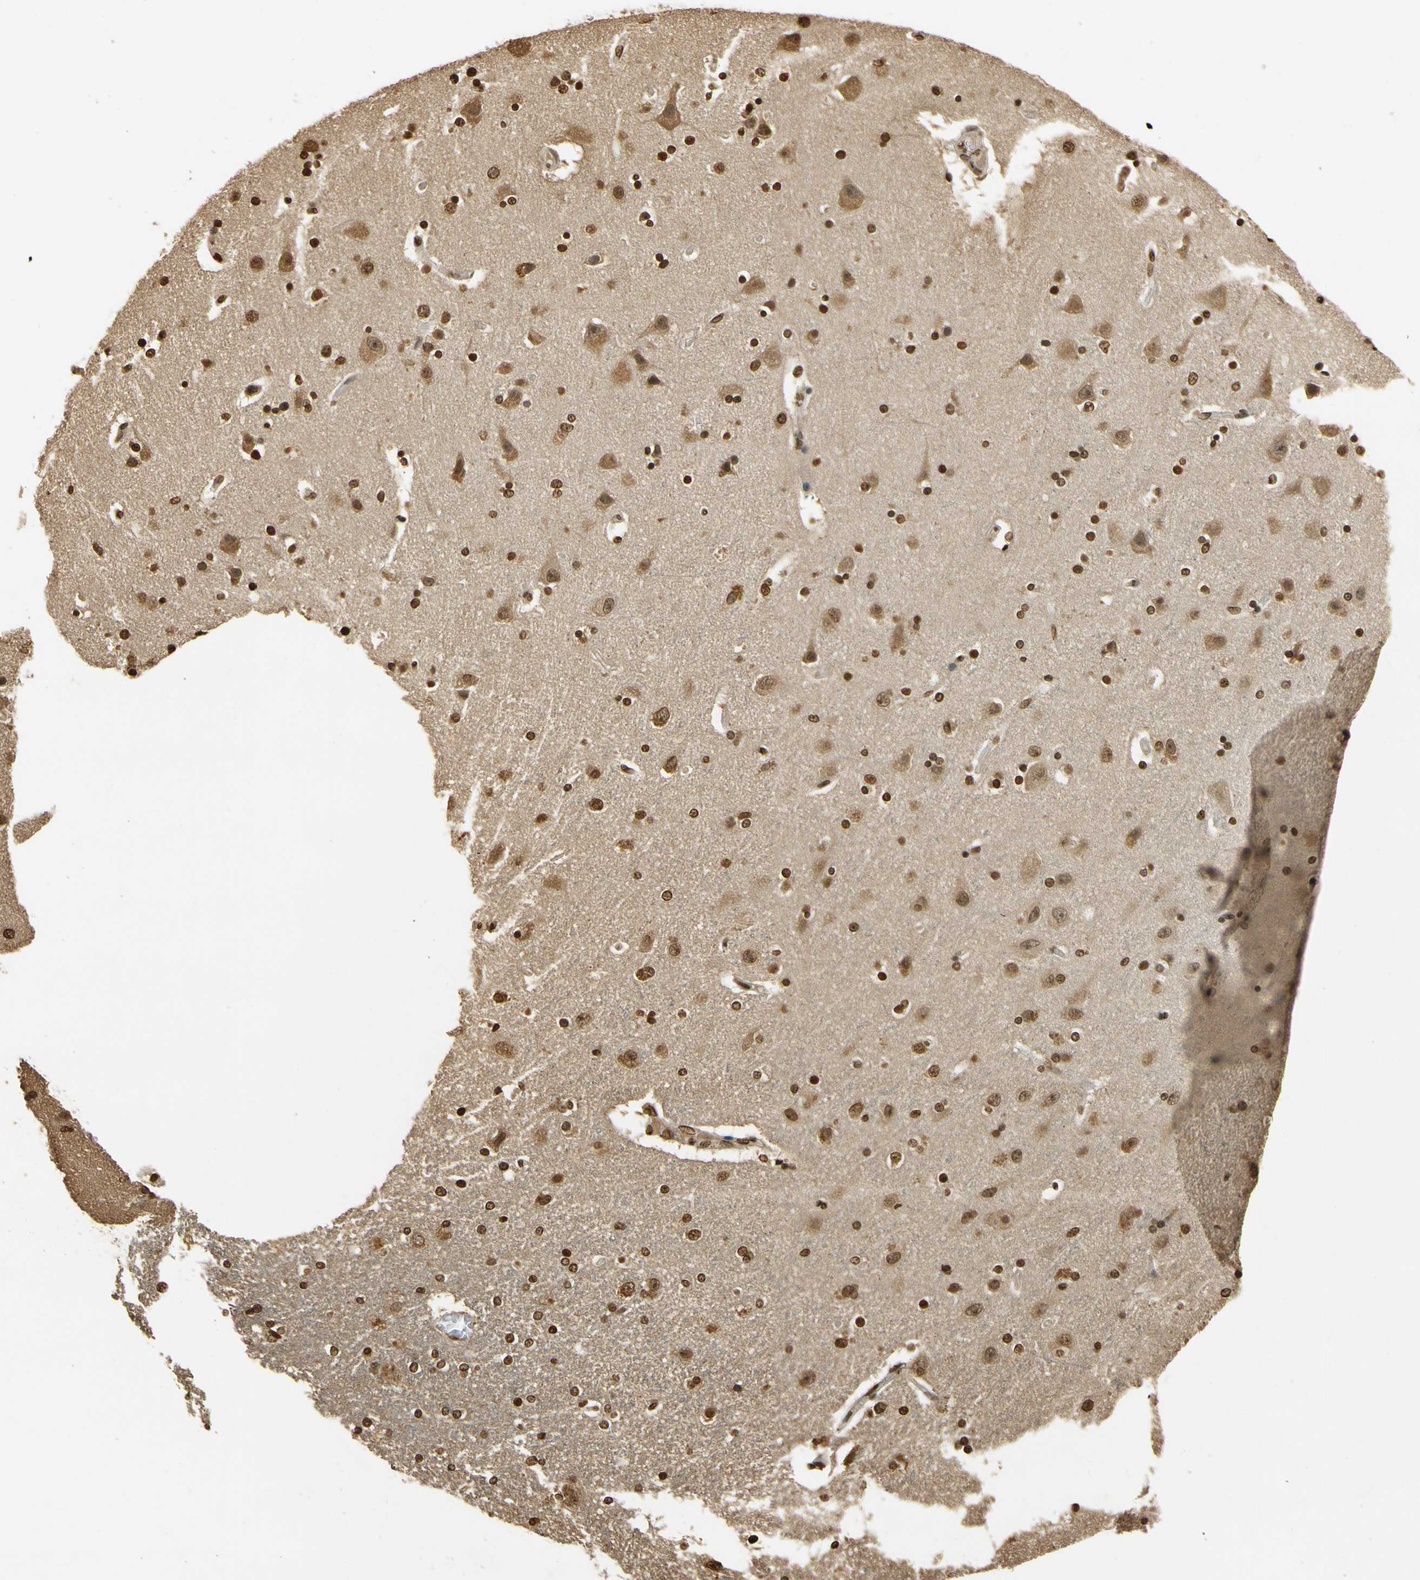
{"staining": {"intensity": "strong", "quantity": ">75%", "location": "nuclear"}, "tissue": "caudate", "cell_type": "Glial cells", "image_type": "normal", "snomed": [{"axis": "morphology", "description": "Normal tissue, NOS"}, {"axis": "topography", "description": "Lateral ventricle wall"}], "caption": "Glial cells demonstrate strong nuclear staining in approximately >75% of cells in normal caudate.", "gene": "SOD1", "patient": {"sex": "female", "age": 54}}